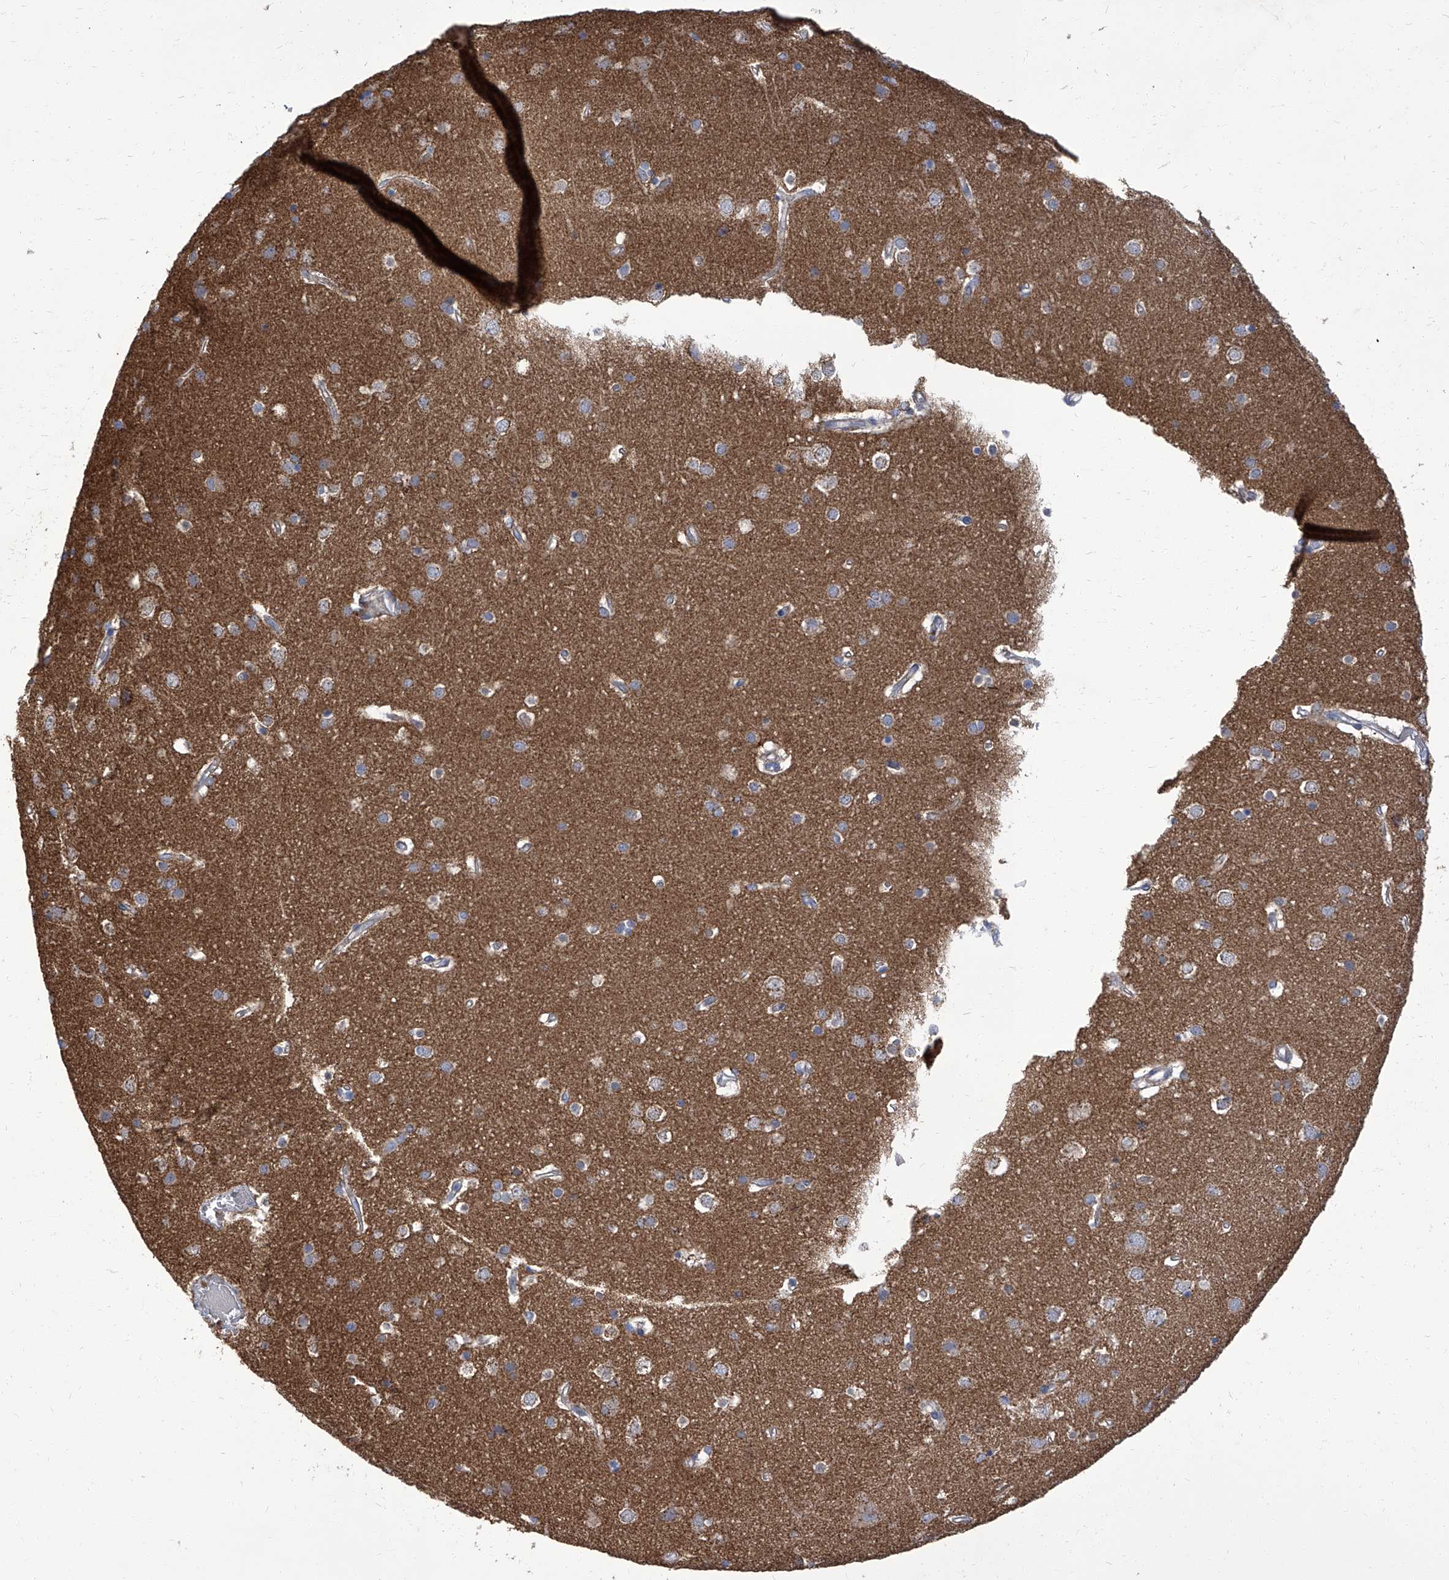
{"staining": {"intensity": "weak", "quantity": "25%-75%", "location": "cytoplasmic/membranous"}, "tissue": "cerebral cortex", "cell_type": "Endothelial cells", "image_type": "normal", "snomed": [{"axis": "morphology", "description": "Normal tissue, NOS"}, {"axis": "topography", "description": "Cerebral cortex"}], "caption": "Immunohistochemistry histopathology image of unremarkable cerebral cortex: cerebral cortex stained using immunohistochemistry shows low levels of weak protein expression localized specifically in the cytoplasmic/membranous of endothelial cells, appearing as a cytoplasmic/membranous brown color.", "gene": "PARD3", "patient": {"sex": "male", "age": 54}}